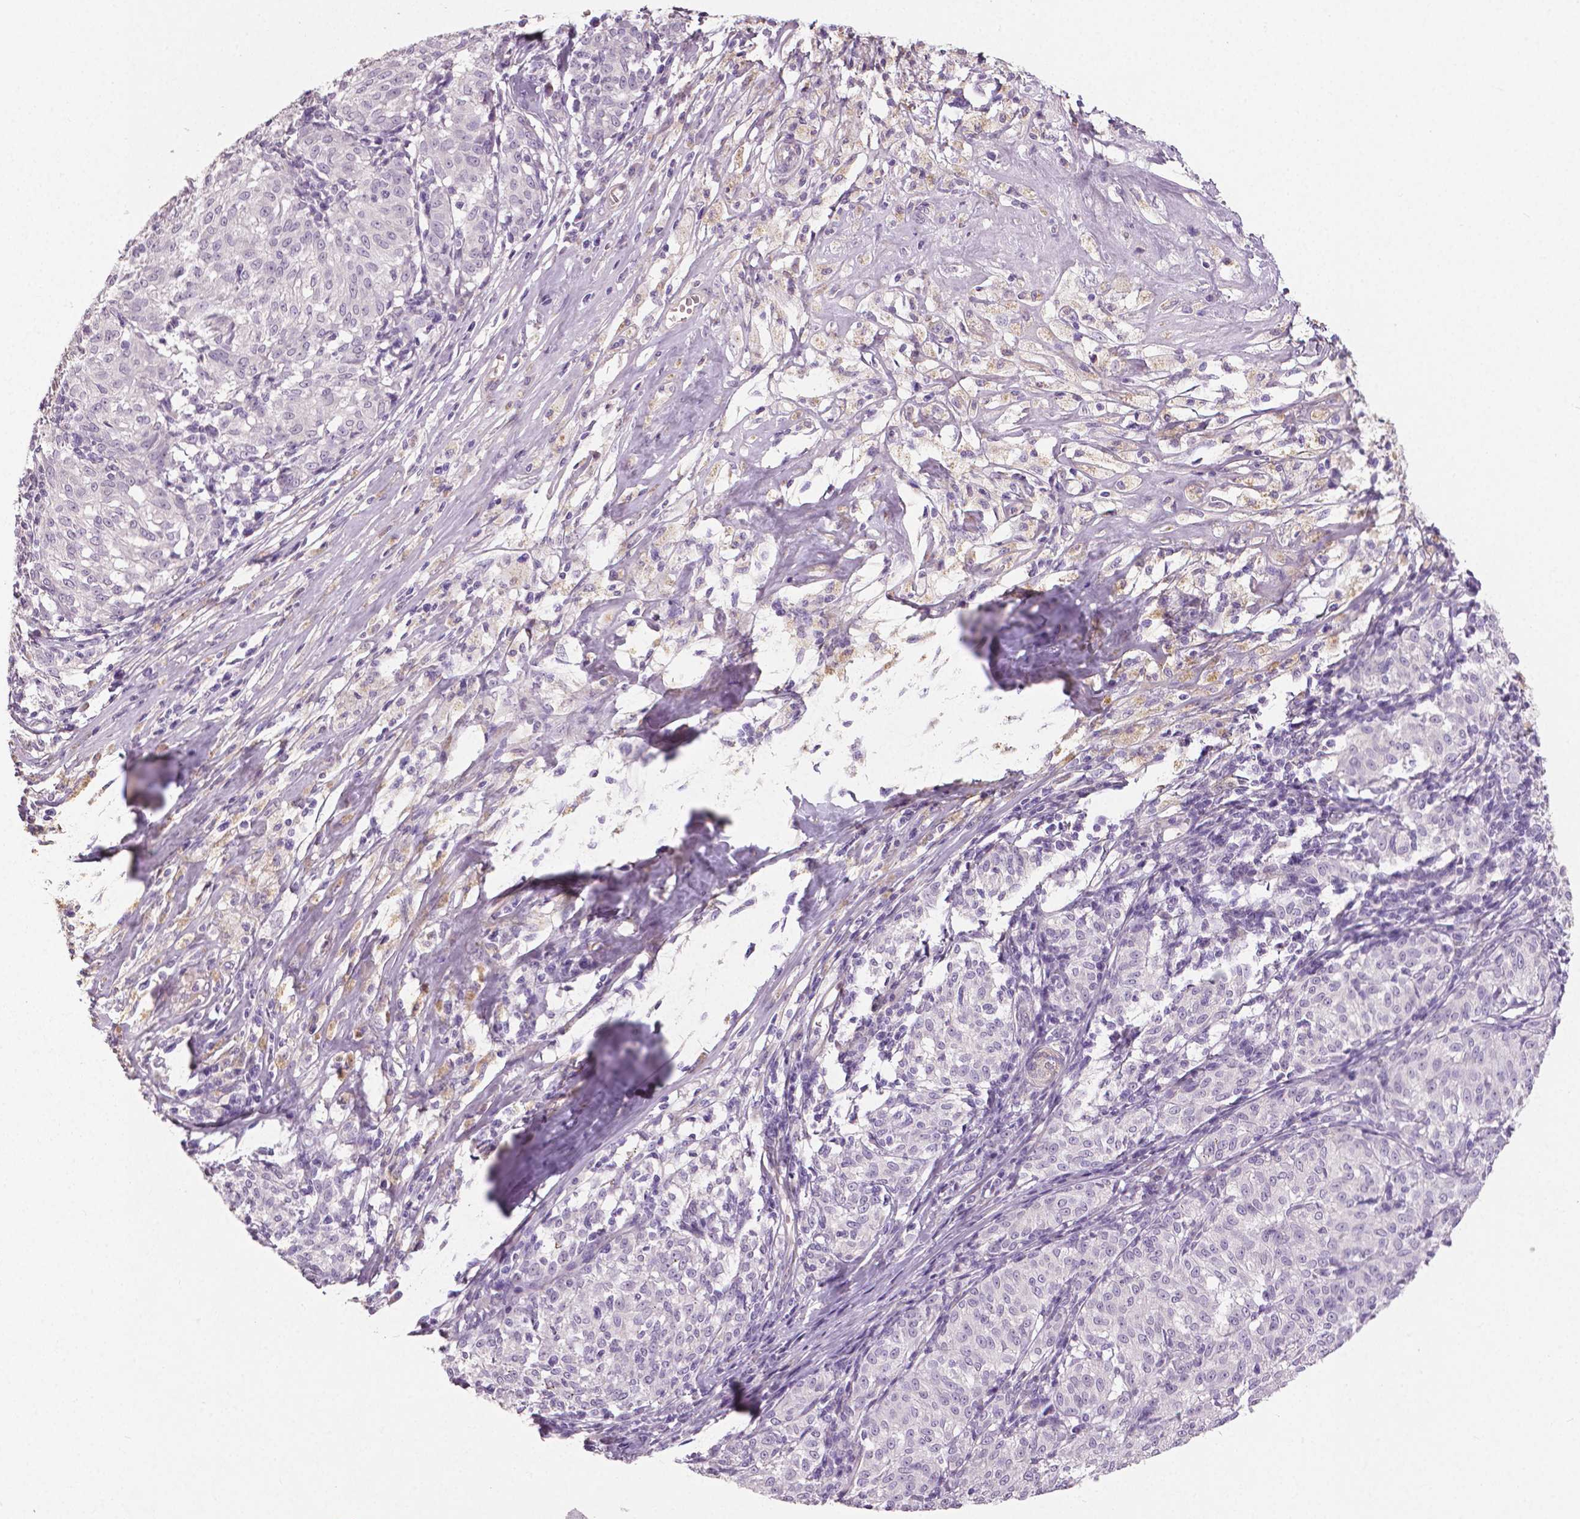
{"staining": {"intensity": "negative", "quantity": "none", "location": "none"}, "tissue": "melanoma", "cell_type": "Tumor cells", "image_type": "cancer", "snomed": [{"axis": "morphology", "description": "Malignant melanoma, NOS"}, {"axis": "topography", "description": "Skin"}], "caption": "Tumor cells are negative for brown protein staining in melanoma. (DAB immunohistochemistry with hematoxylin counter stain).", "gene": "FLT1", "patient": {"sex": "female", "age": 72}}